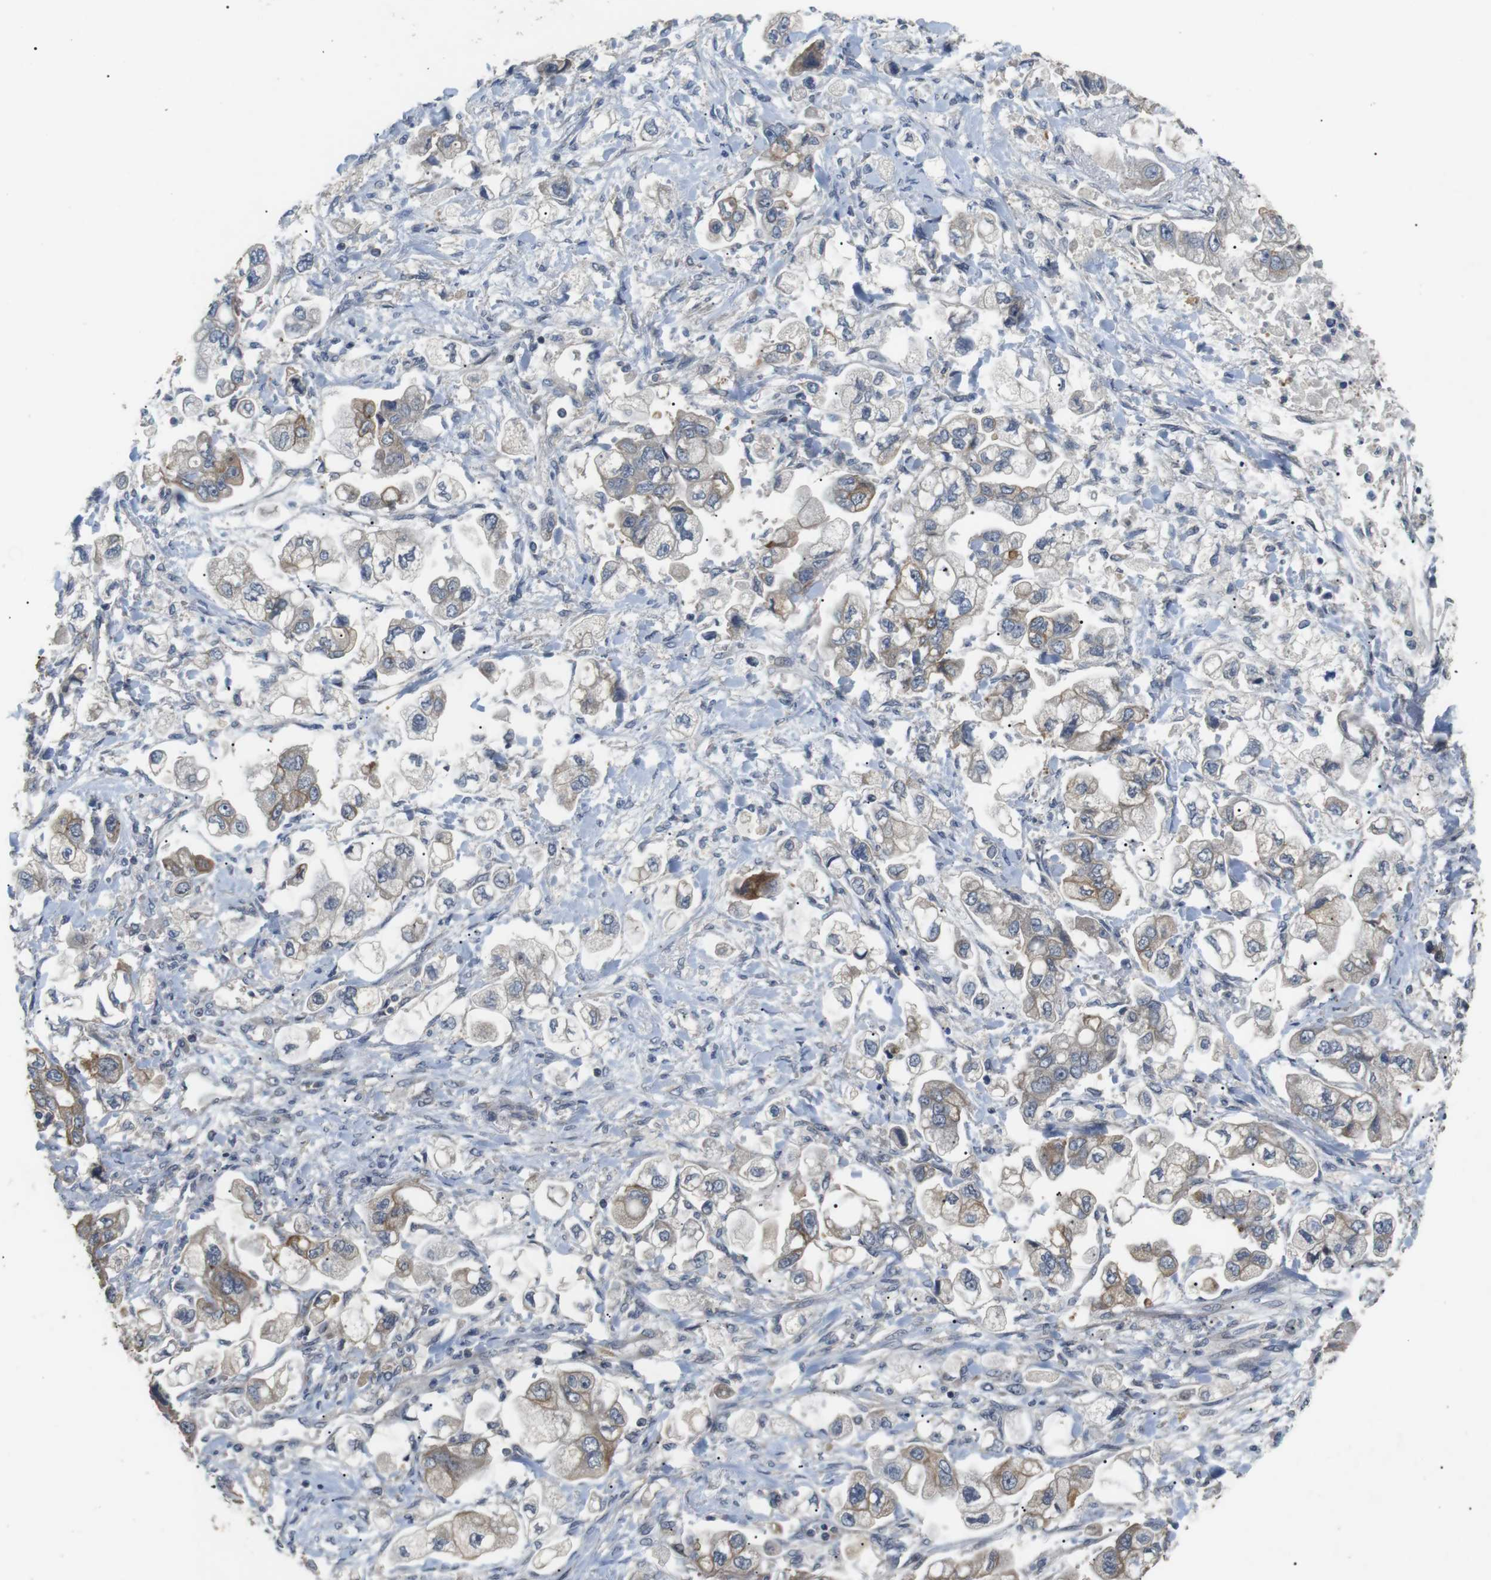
{"staining": {"intensity": "moderate", "quantity": "25%-75%", "location": "cytoplasmic/membranous"}, "tissue": "stomach cancer", "cell_type": "Tumor cells", "image_type": "cancer", "snomed": [{"axis": "morphology", "description": "Normal tissue, NOS"}, {"axis": "morphology", "description": "Adenocarcinoma, NOS"}, {"axis": "topography", "description": "Stomach"}], "caption": "Protein staining demonstrates moderate cytoplasmic/membranous expression in approximately 25%-75% of tumor cells in stomach adenocarcinoma. Nuclei are stained in blue.", "gene": "ADGRL3", "patient": {"sex": "male", "age": 62}}